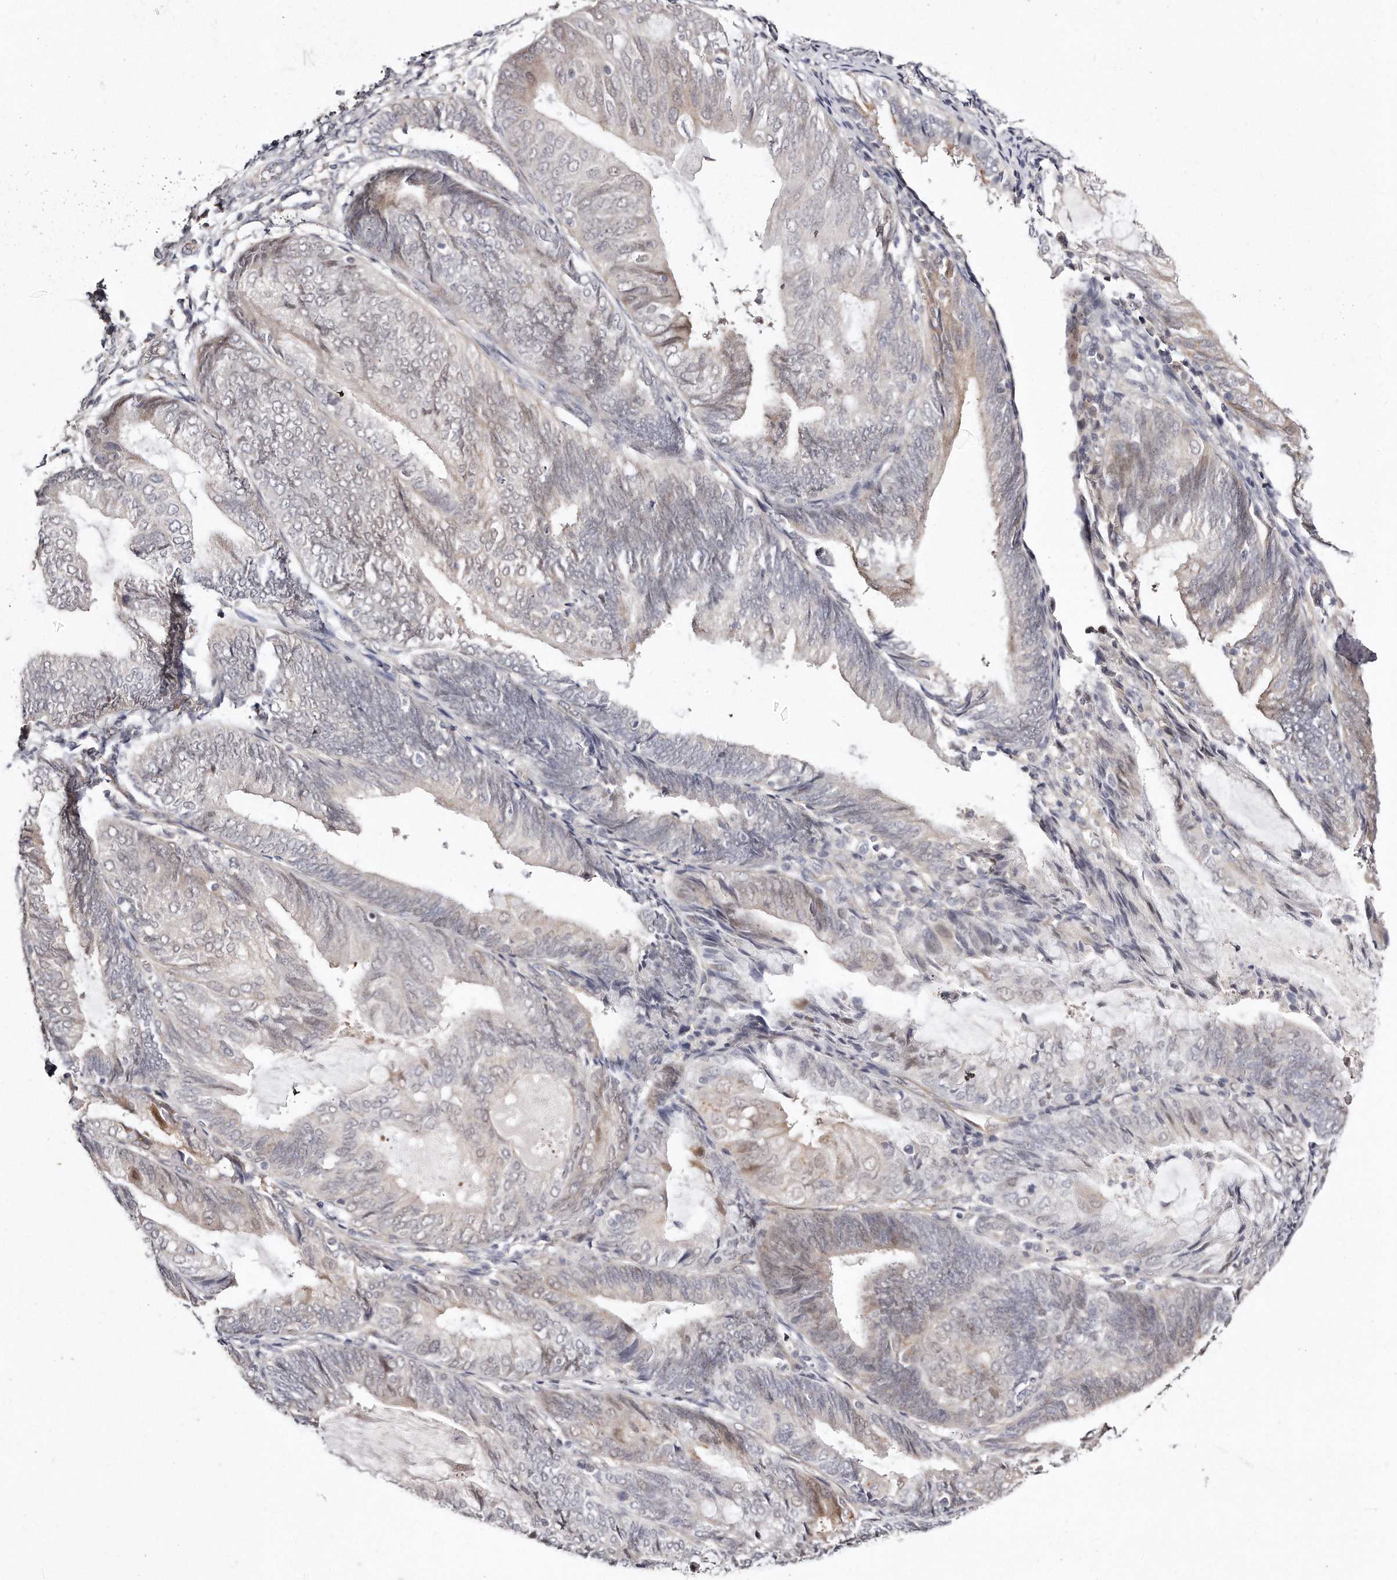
{"staining": {"intensity": "moderate", "quantity": "<25%", "location": "cytoplasmic/membranous,nuclear"}, "tissue": "endometrial cancer", "cell_type": "Tumor cells", "image_type": "cancer", "snomed": [{"axis": "morphology", "description": "Adenocarcinoma, NOS"}, {"axis": "topography", "description": "Endometrium"}], "caption": "A high-resolution photomicrograph shows immunohistochemistry (IHC) staining of endometrial adenocarcinoma, which displays moderate cytoplasmic/membranous and nuclear positivity in about <25% of tumor cells.", "gene": "CASZ1", "patient": {"sex": "female", "age": 81}}